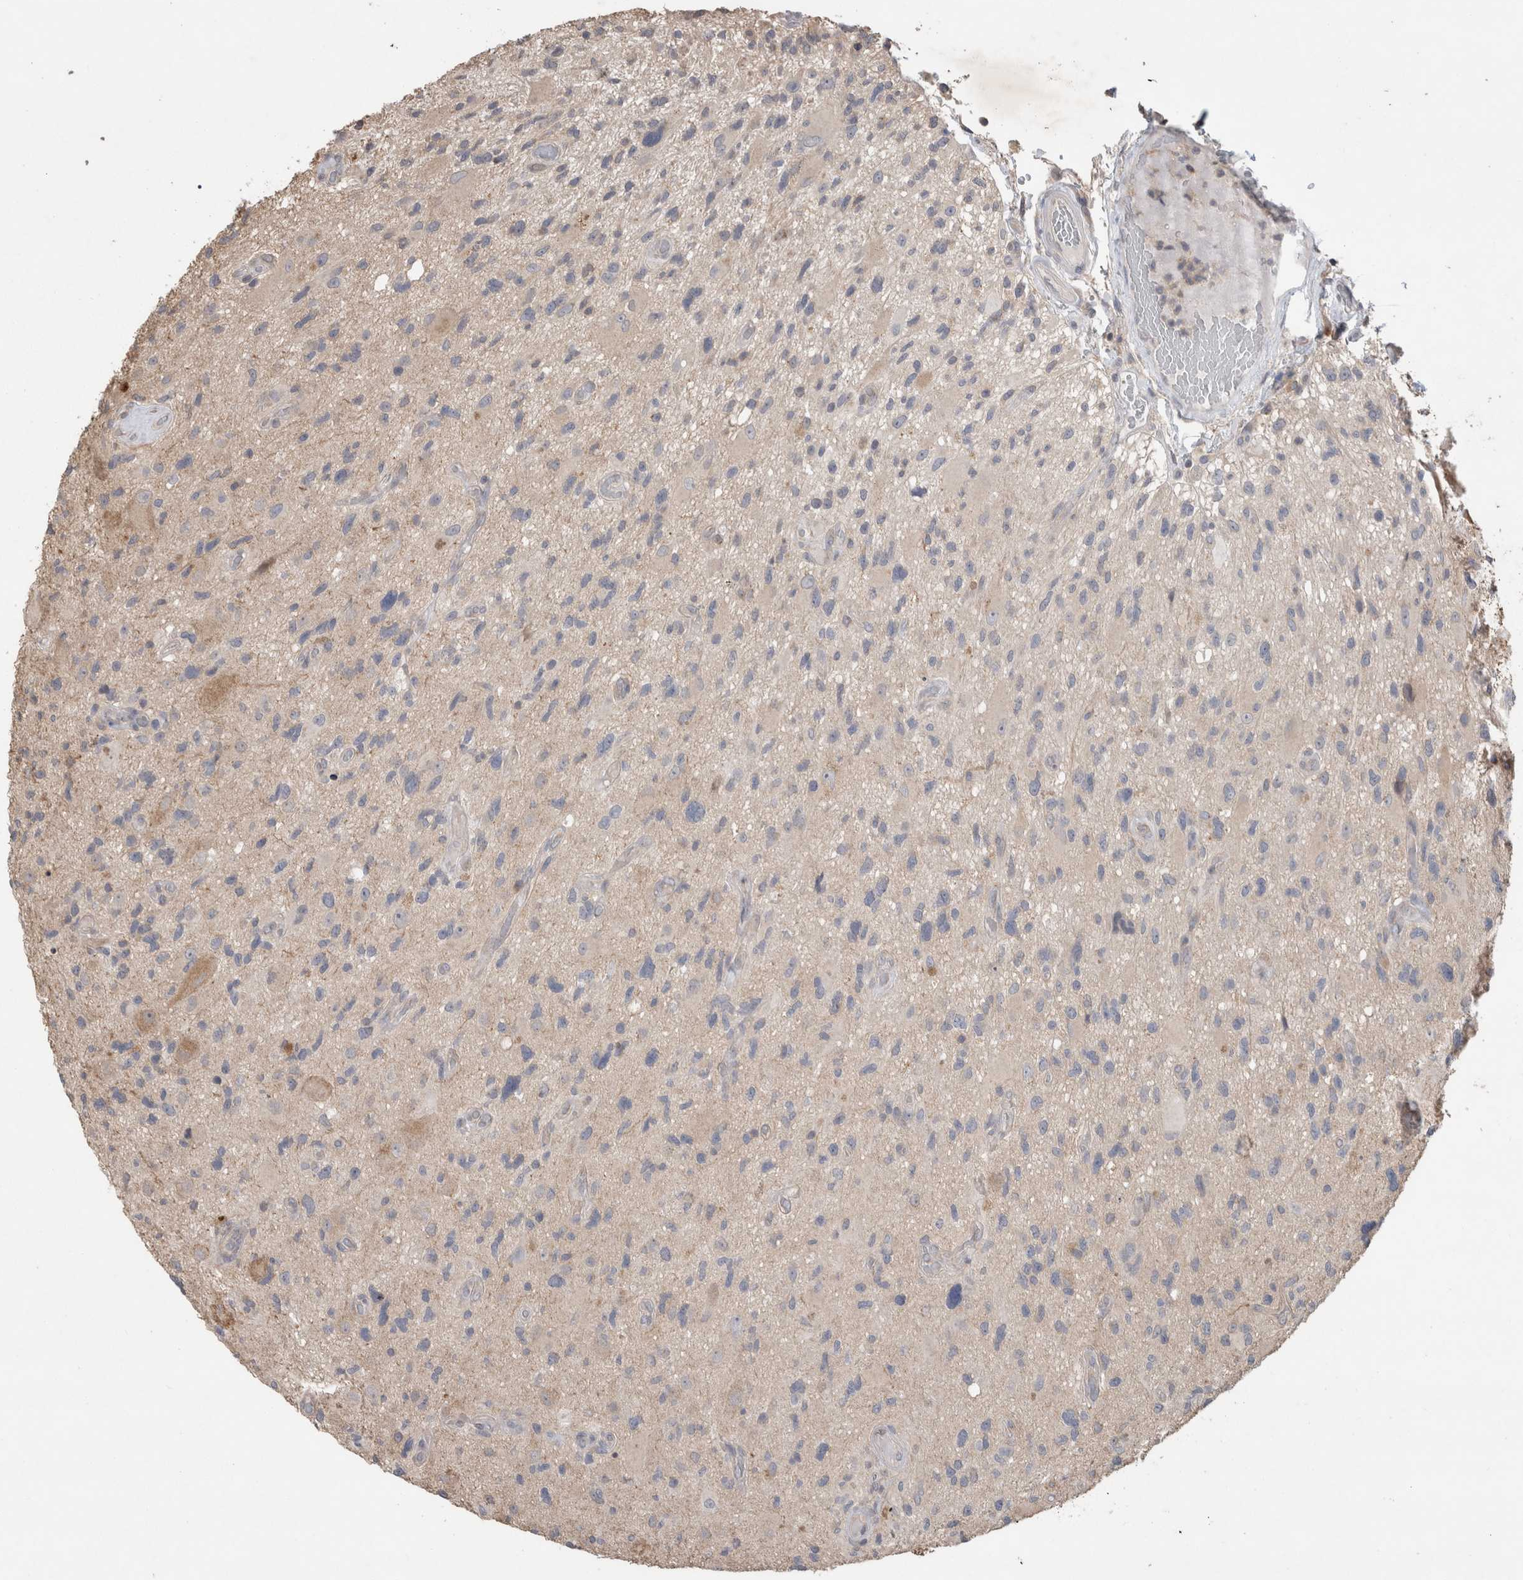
{"staining": {"intensity": "negative", "quantity": "none", "location": "none"}, "tissue": "glioma", "cell_type": "Tumor cells", "image_type": "cancer", "snomed": [{"axis": "morphology", "description": "Glioma, malignant, High grade"}, {"axis": "topography", "description": "Brain"}], "caption": "The micrograph exhibits no staining of tumor cells in malignant high-grade glioma. The staining is performed using DAB brown chromogen with nuclei counter-stained in using hematoxylin.", "gene": "TRIM5", "patient": {"sex": "male", "age": 33}}